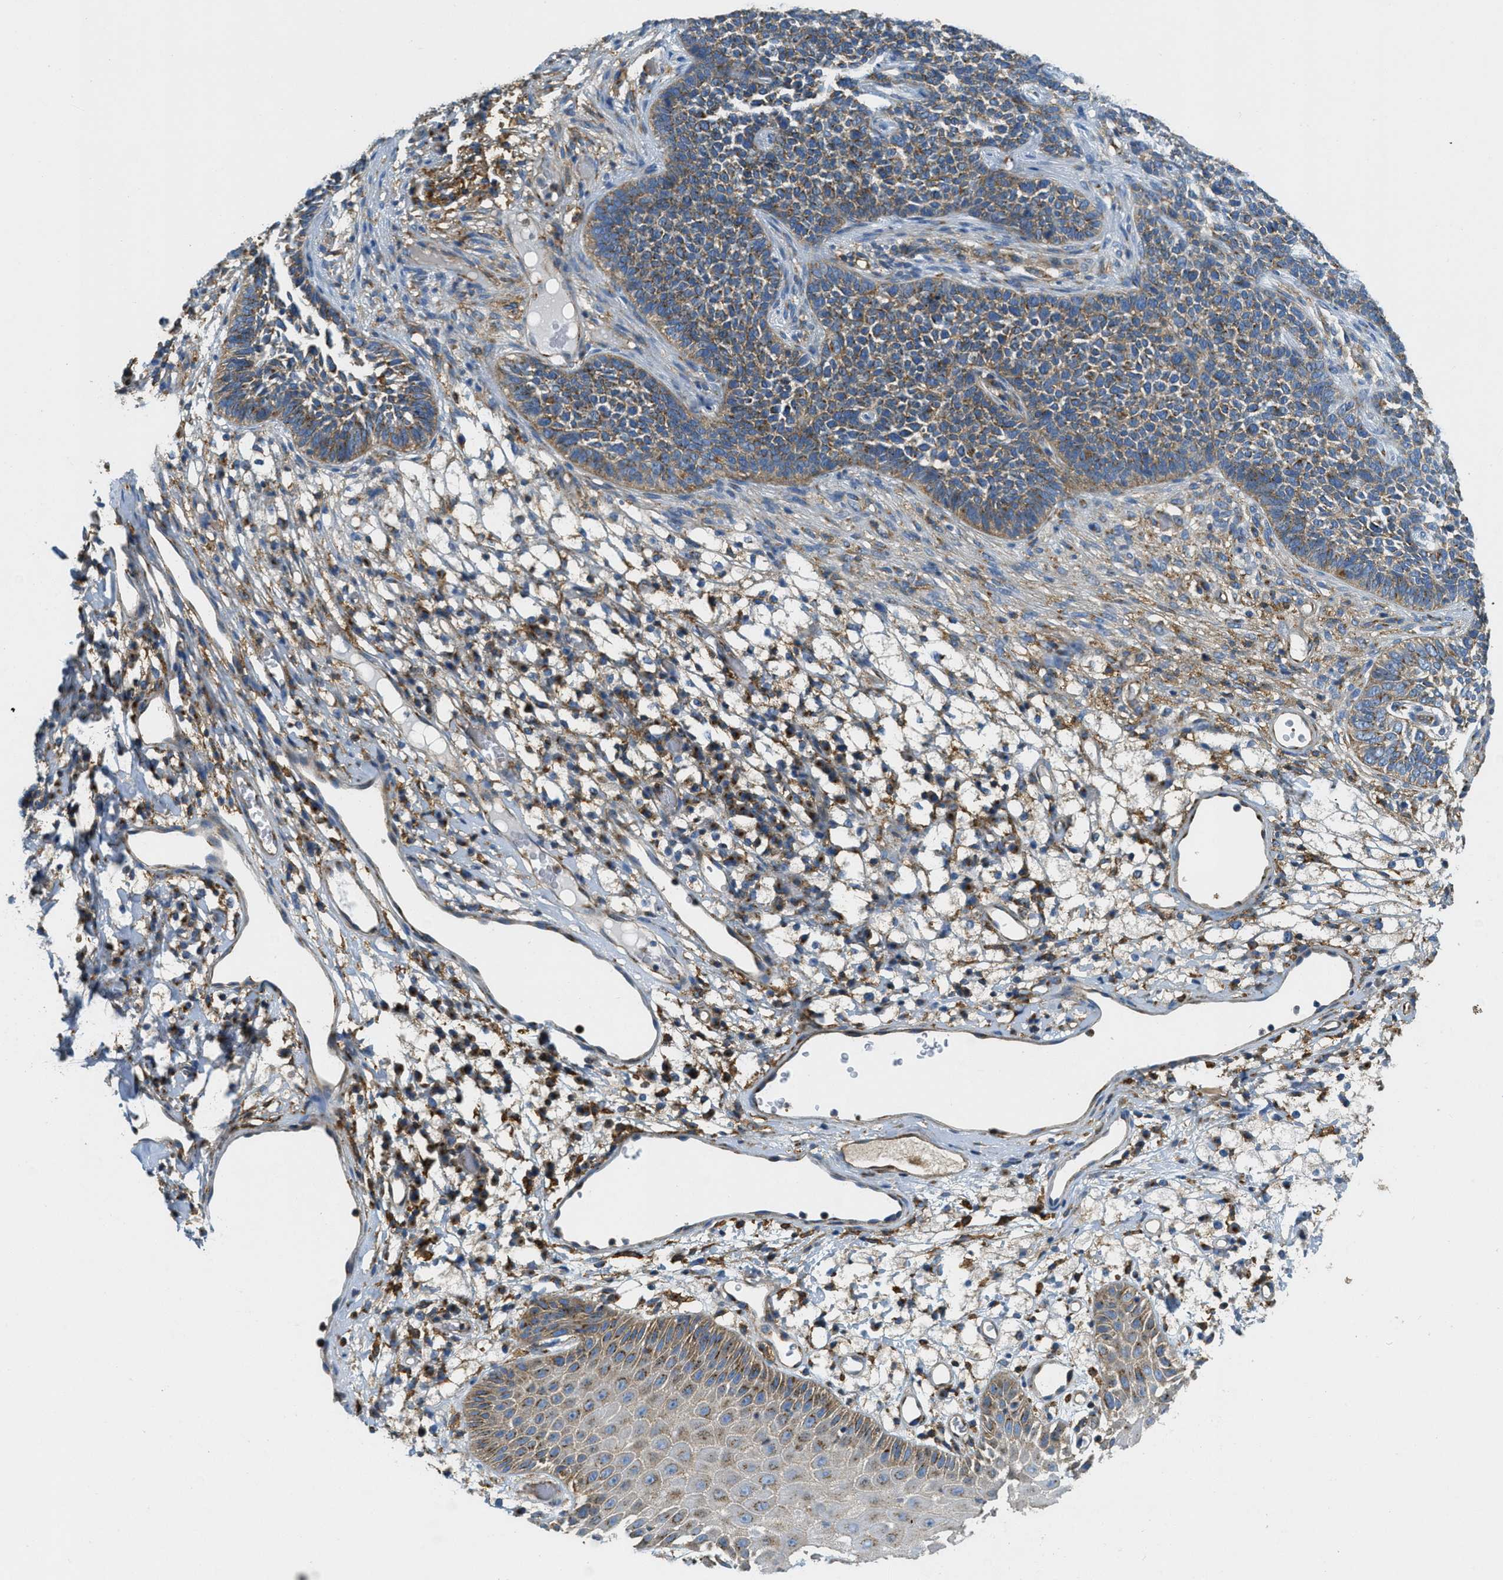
{"staining": {"intensity": "moderate", "quantity": ">75%", "location": "cytoplasmic/membranous"}, "tissue": "skin cancer", "cell_type": "Tumor cells", "image_type": "cancer", "snomed": [{"axis": "morphology", "description": "Basal cell carcinoma"}, {"axis": "topography", "description": "Skin"}], "caption": "Protein staining of skin basal cell carcinoma tissue shows moderate cytoplasmic/membranous positivity in about >75% of tumor cells.", "gene": "AP2B1", "patient": {"sex": "female", "age": 84}}